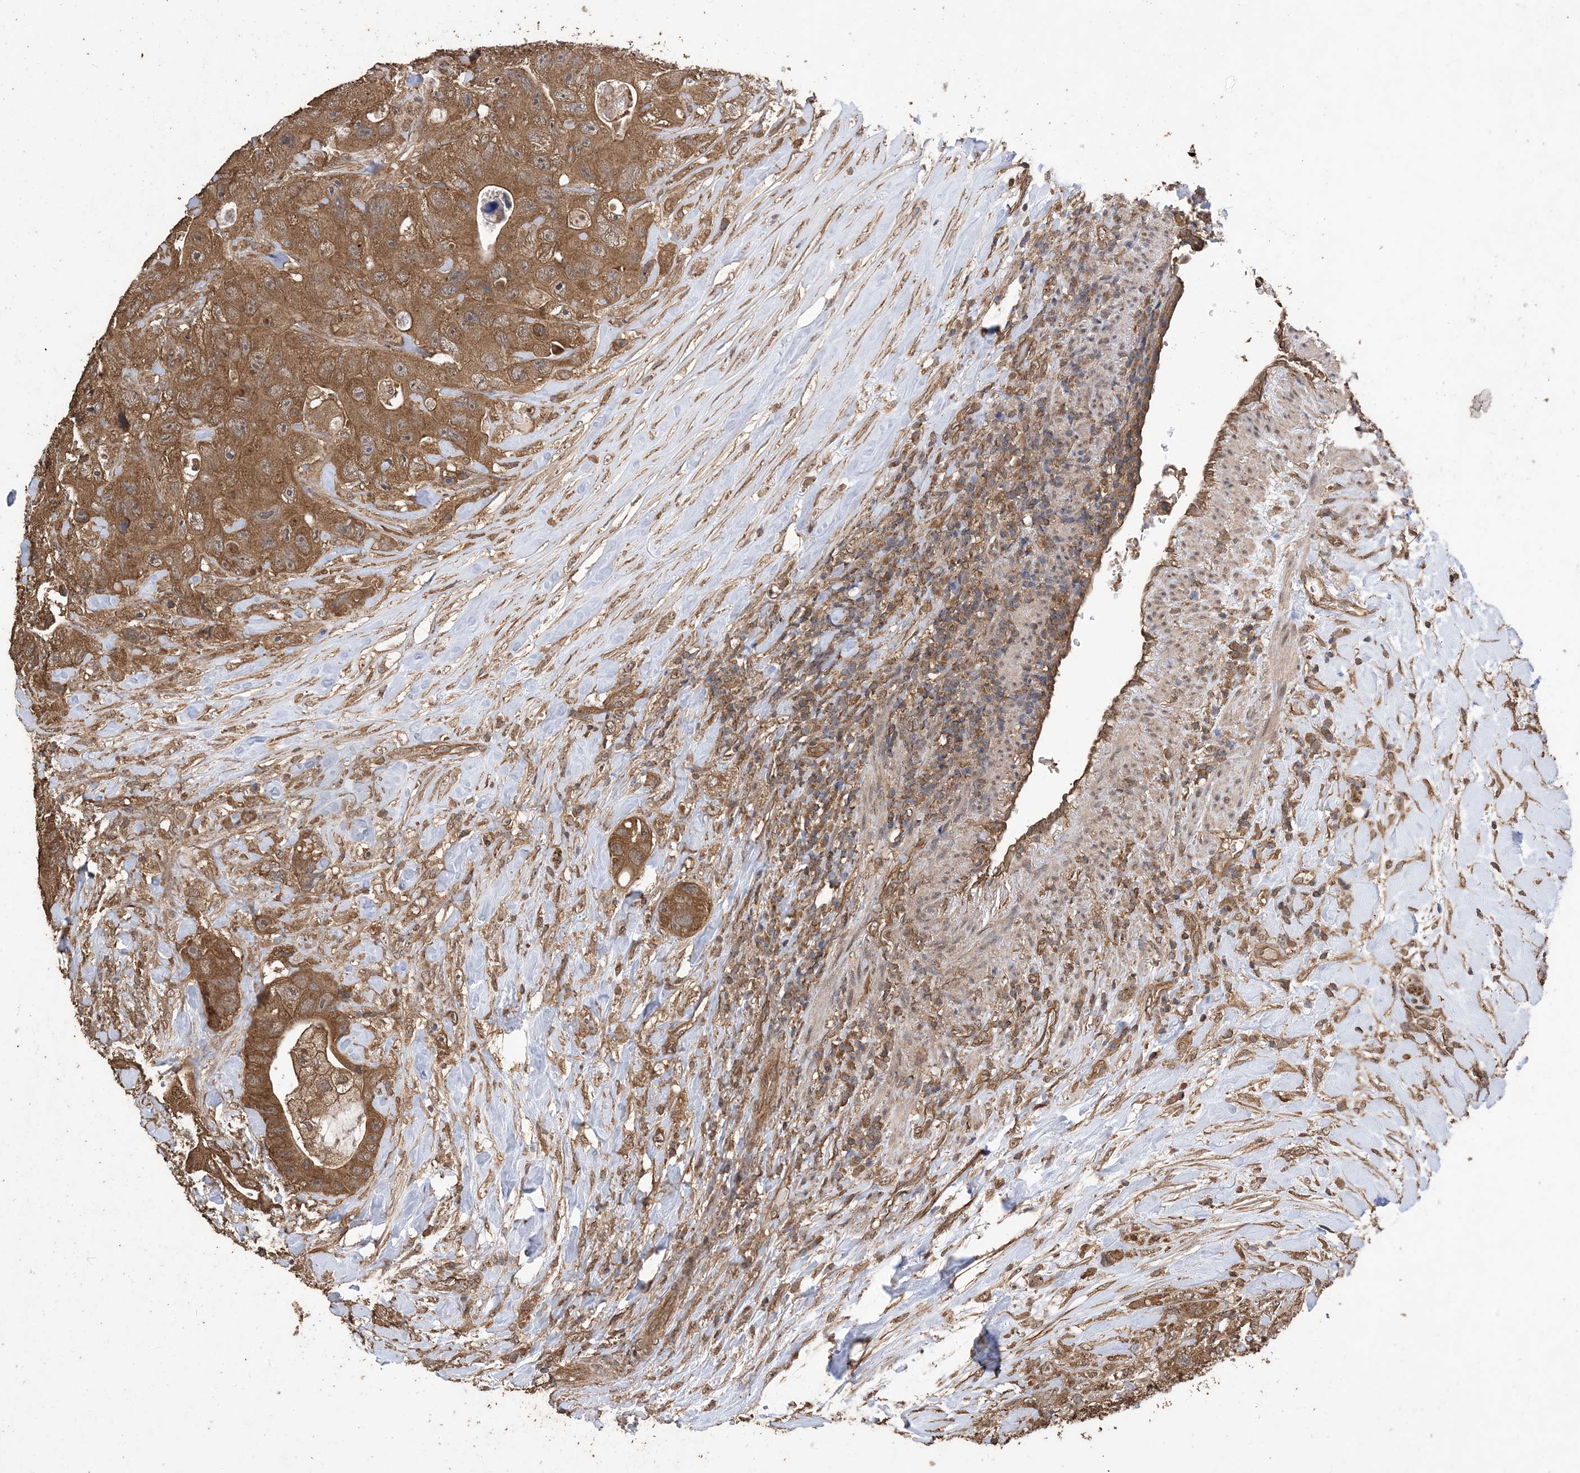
{"staining": {"intensity": "moderate", "quantity": ">75%", "location": "cytoplasmic/membranous"}, "tissue": "colorectal cancer", "cell_type": "Tumor cells", "image_type": "cancer", "snomed": [{"axis": "morphology", "description": "Adenocarcinoma, NOS"}, {"axis": "topography", "description": "Colon"}], "caption": "IHC (DAB) staining of human adenocarcinoma (colorectal) exhibits moderate cytoplasmic/membranous protein staining in about >75% of tumor cells.", "gene": "ZKSCAN5", "patient": {"sex": "female", "age": 46}}